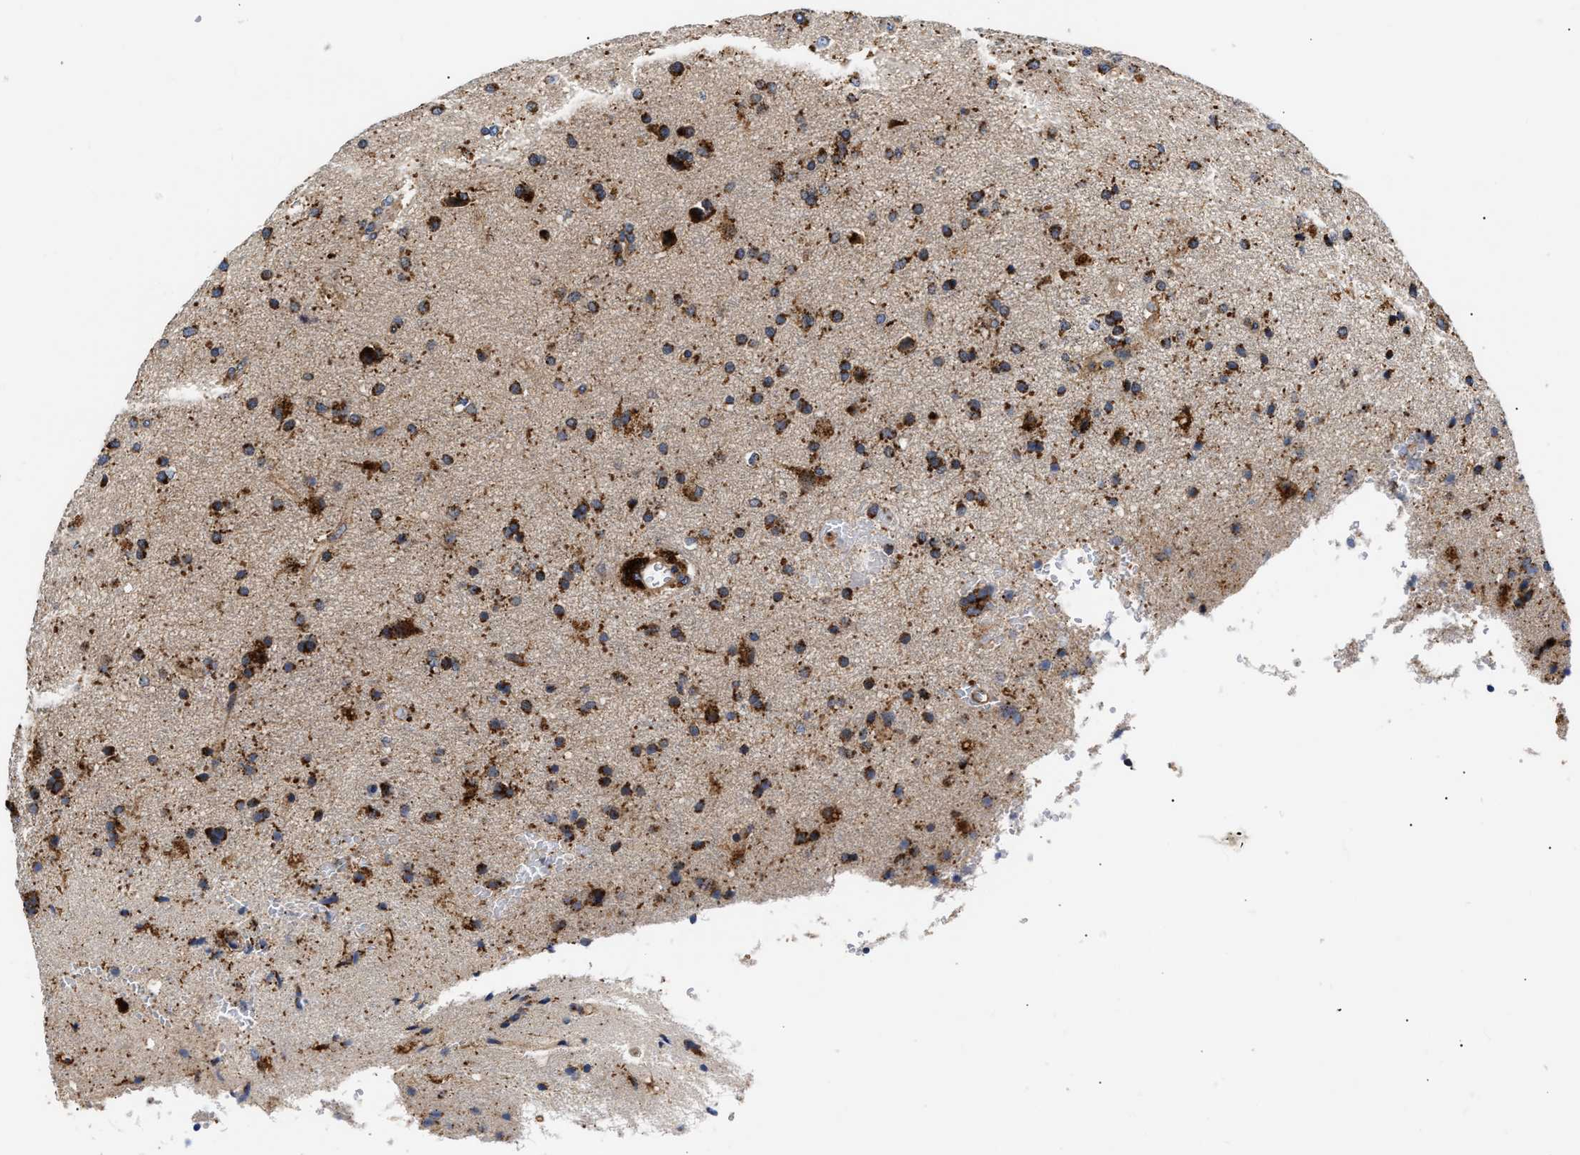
{"staining": {"intensity": "strong", "quantity": ">75%", "location": "cytoplasmic/membranous"}, "tissue": "glioma", "cell_type": "Tumor cells", "image_type": "cancer", "snomed": [{"axis": "morphology", "description": "Glioma, malignant, High grade"}, {"axis": "topography", "description": "Brain"}], "caption": "DAB immunohistochemical staining of glioma shows strong cytoplasmic/membranous protein positivity in about >75% of tumor cells.", "gene": "CCDC146", "patient": {"sex": "male", "age": 72}}